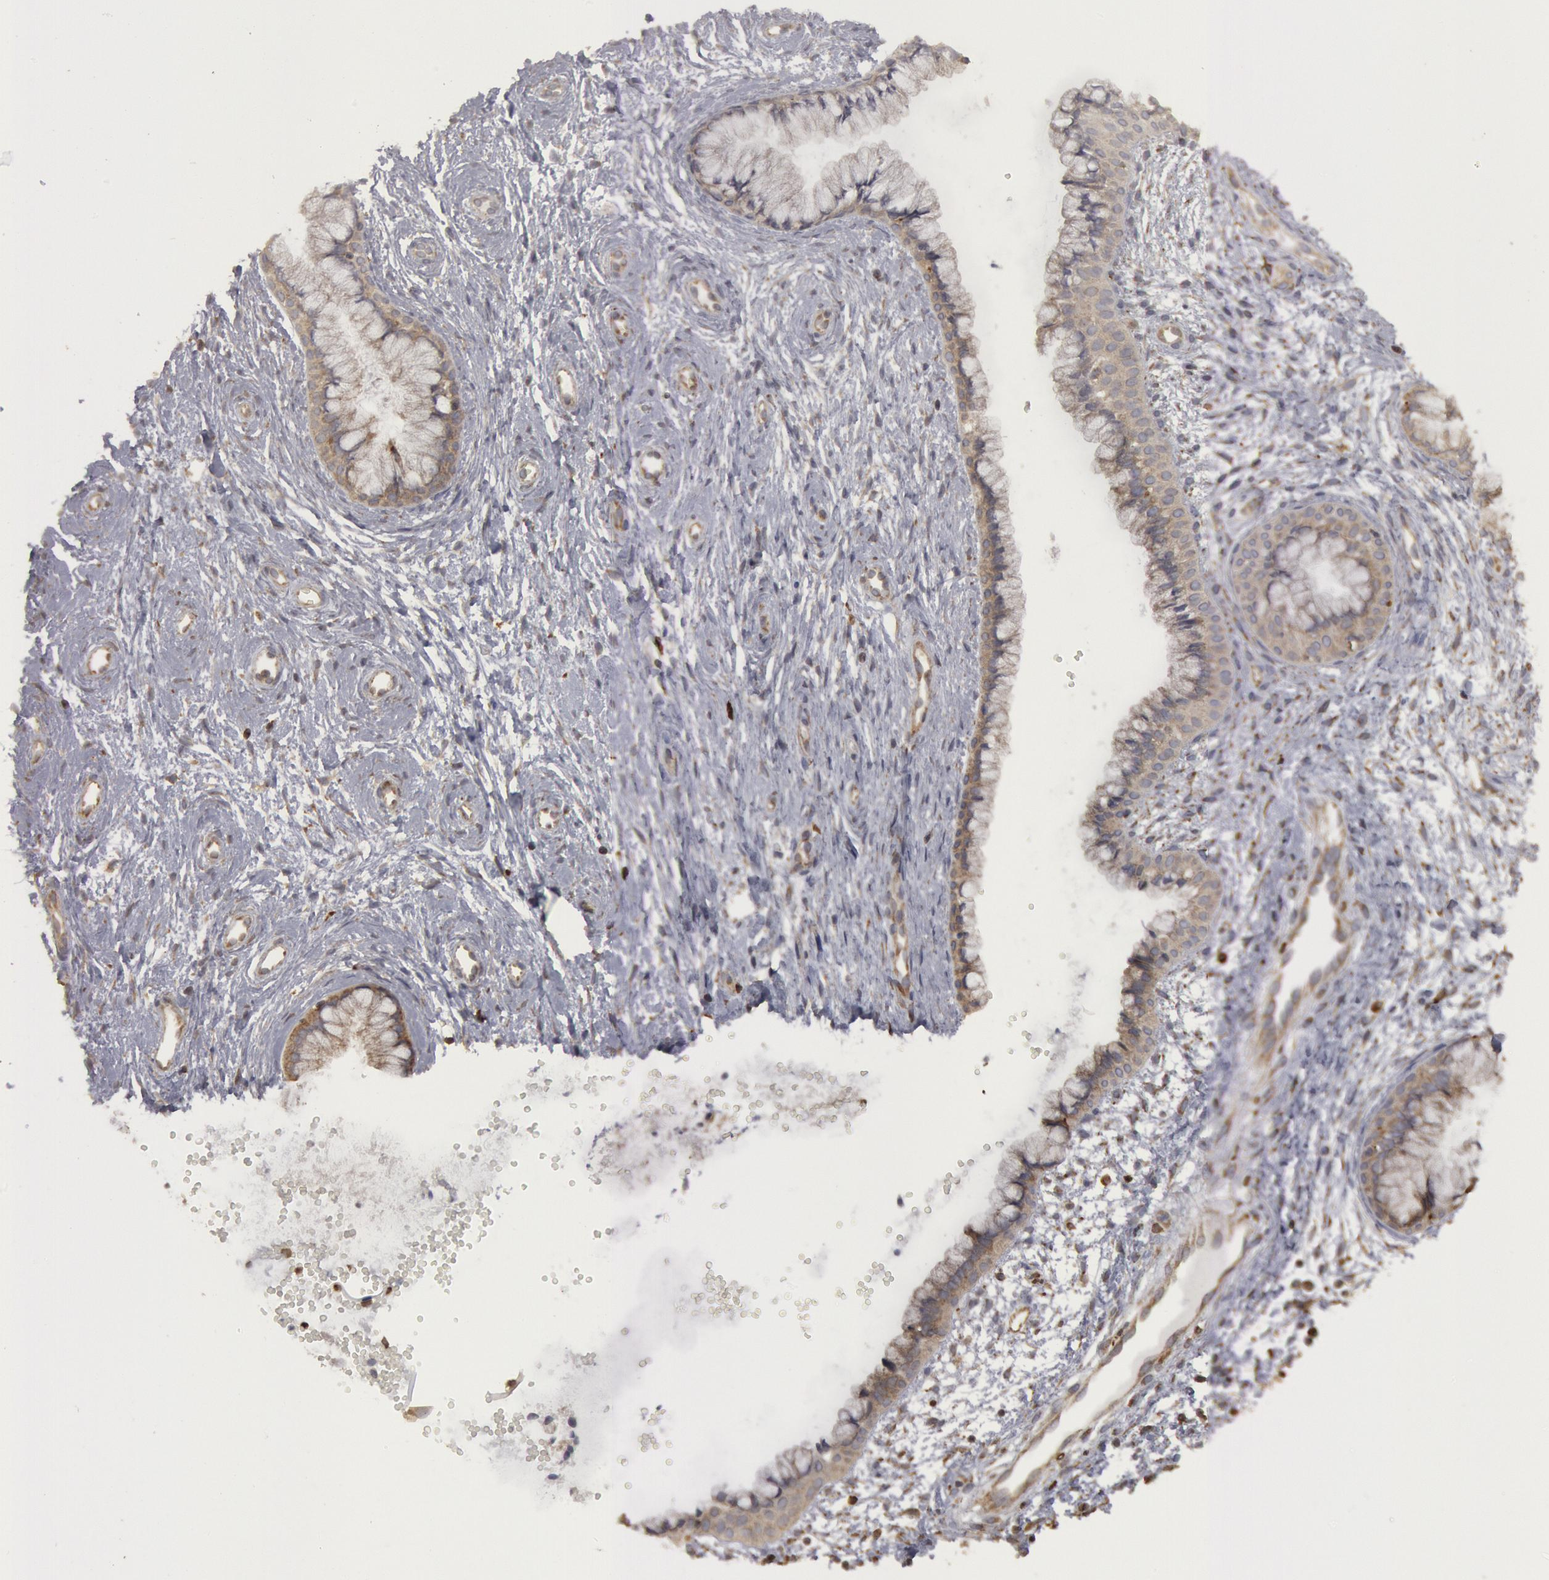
{"staining": {"intensity": "weak", "quantity": ">75%", "location": "cytoplasmic/membranous"}, "tissue": "cervix", "cell_type": "Glandular cells", "image_type": "normal", "snomed": [{"axis": "morphology", "description": "Normal tissue, NOS"}, {"axis": "topography", "description": "Cervix"}], "caption": "A brown stain highlights weak cytoplasmic/membranous staining of a protein in glandular cells of normal human cervix. (brown staining indicates protein expression, while blue staining denotes nuclei).", "gene": "OSBPL8", "patient": {"sex": "female", "age": 39}}